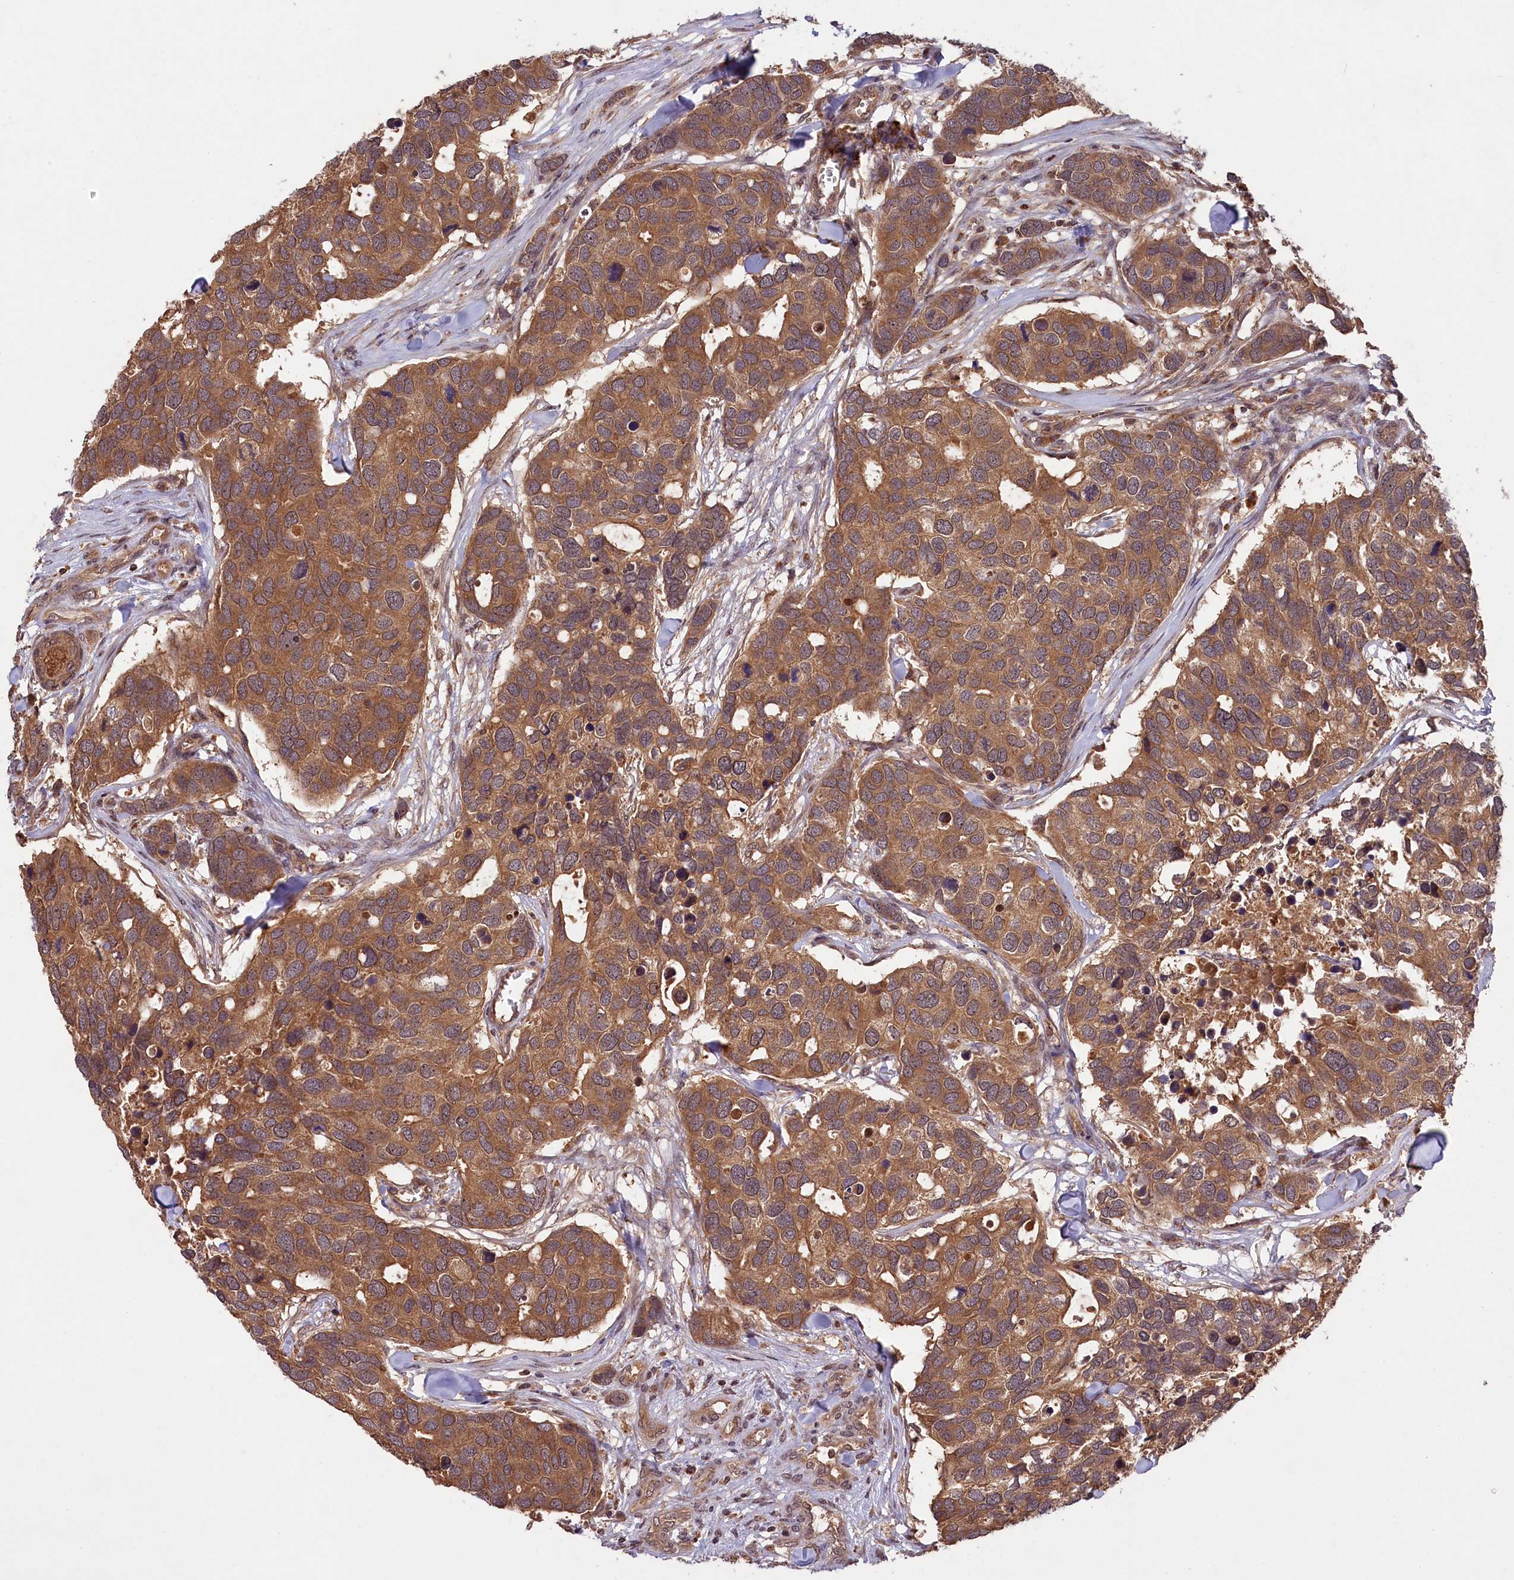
{"staining": {"intensity": "moderate", "quantity": ">75%", "location": "cytoplasmic/membranous"}, "tissue": "breast cancer", "cell_type": "Tumor cells", "image_type": "cancer", "snomed": [{"axis": "morphology", "description": "Duct carcinoma"}, {"axis": "topography", "description": "Breast"}], "caption": "Protein staining of breast cancer tissue shows moderate cytoplasmic/membranous expression in approximately >75% of tumor cells.", "gene": "CHAC1", "patient": {"sex": "female", "age": 83}}